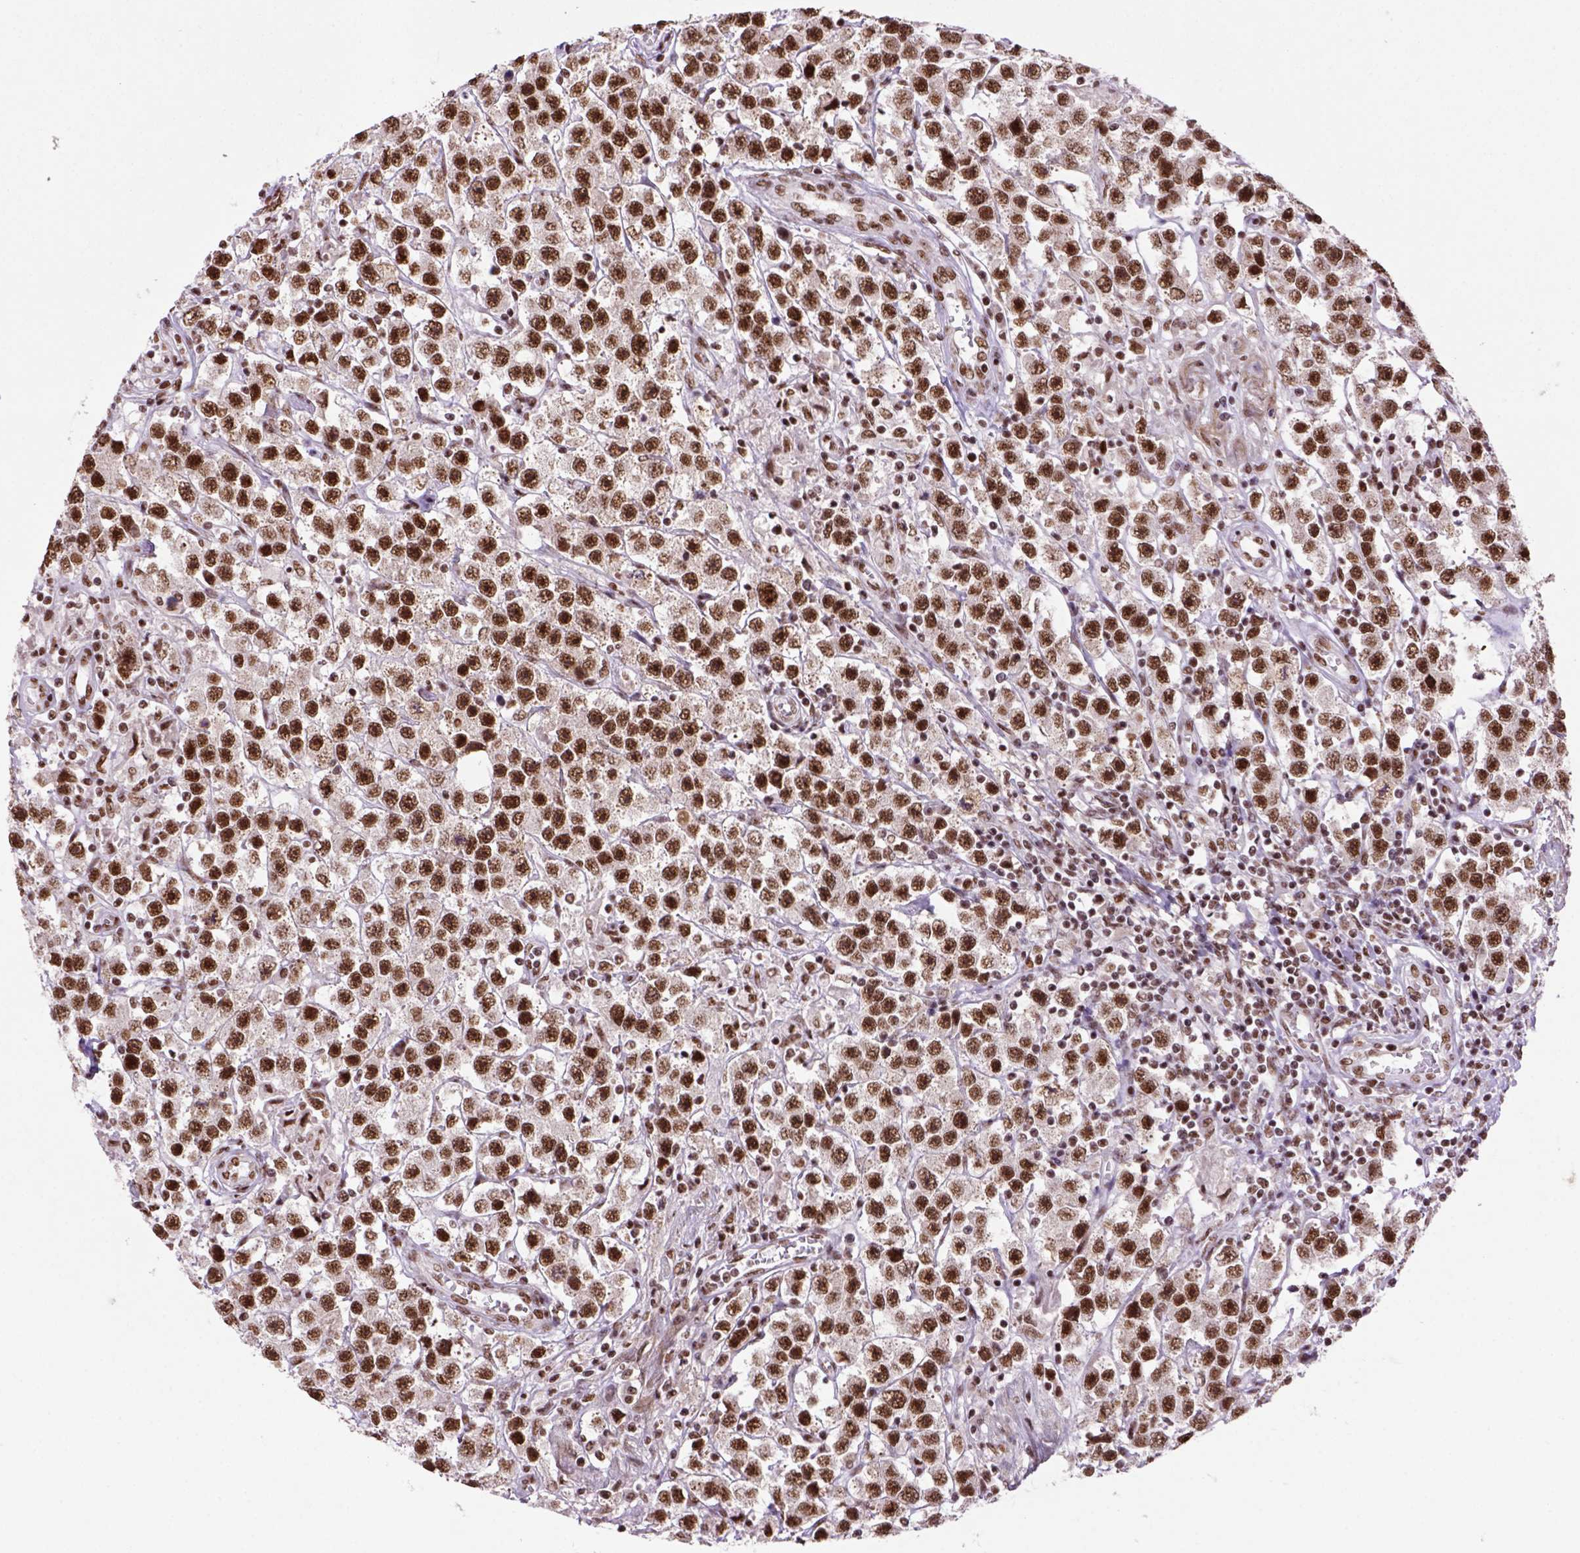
{"staining": {"intensity": "strong", "quantity": ">75%", "location": "nuclear"}, "tissue": "testis cancer", "cell_type": "Tumor cells", "image_type": "cancer", "snomed": [{"axis": "morphology", "description": "Seminoma, NOS"}, {"axis": "topography", "description": "Testis"}], "caption": "Immunohistochemistry (IHC) of seminoma (testis) exhibits high levels of strong nuclear expression in about >75% of tumor cells.", "gene": "NSMCE2", "patient": {"sex": "male", "age": 45}}